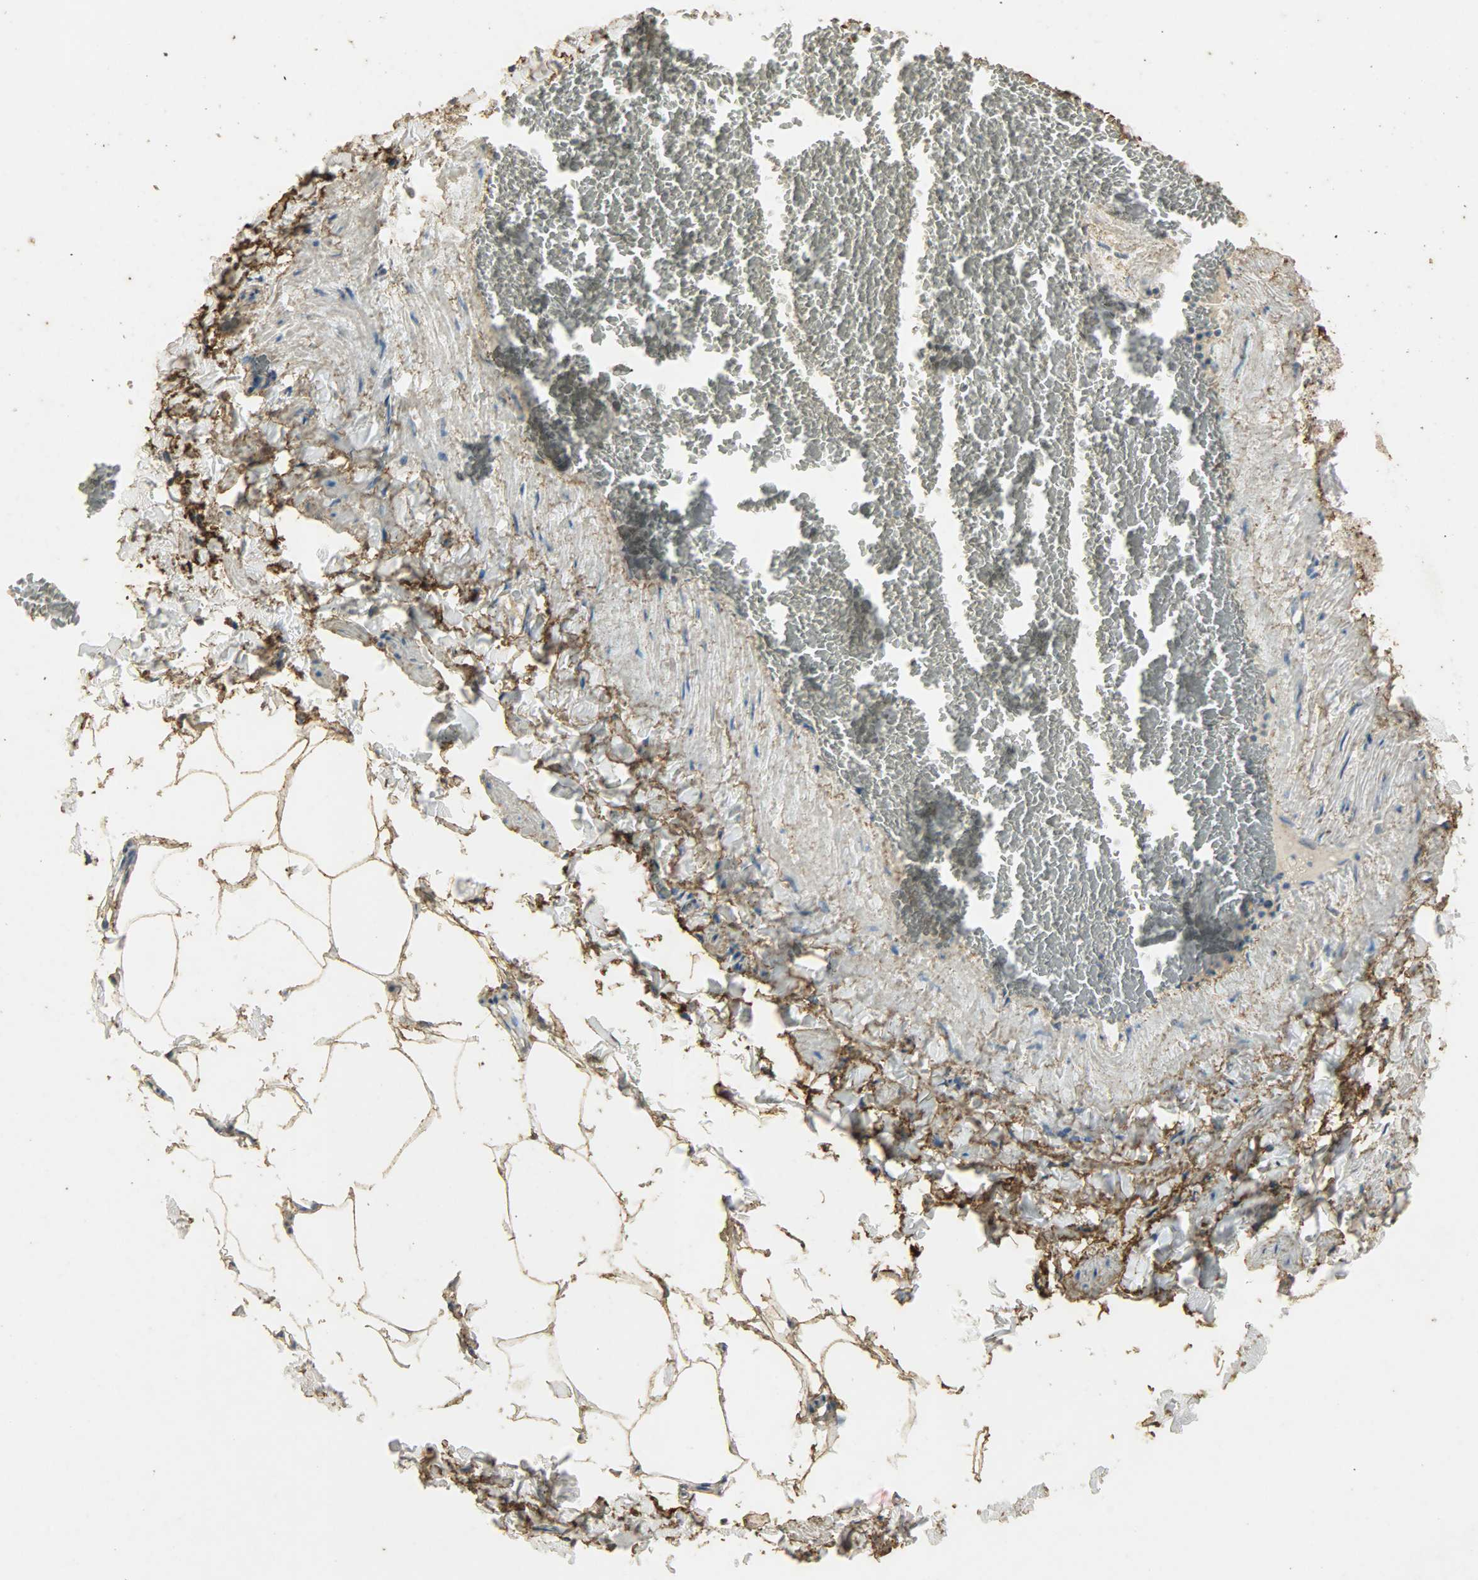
{"staining": {"intensity": "moderate", "quantity": ">75%", "location": "cytoplasmic/membranous"}, "tissue": "adipose tissue", "cell_type": "Adipocytes", "image_type": "normal", "snomed": [{"axis": "morphology", "description": "Normal tissue, NOS"}, {"axis": "topography", "description": "Vascular tissue"}], "caption": "An immunohistochemistry histopathology image of unremarkable tissue is shown. Protein staining in brown labels moderate cytoplasmic/membranous positivity in adipose tissue within adipocytes. The staining is performed using DAB (3,3'-diaminobenzidine) brown chromogen to label protein expression. The nuclei are counter-stained blue using hematoxylin.", "gene": "ASB9", "patient": {"sex": "male", "age": 41}}